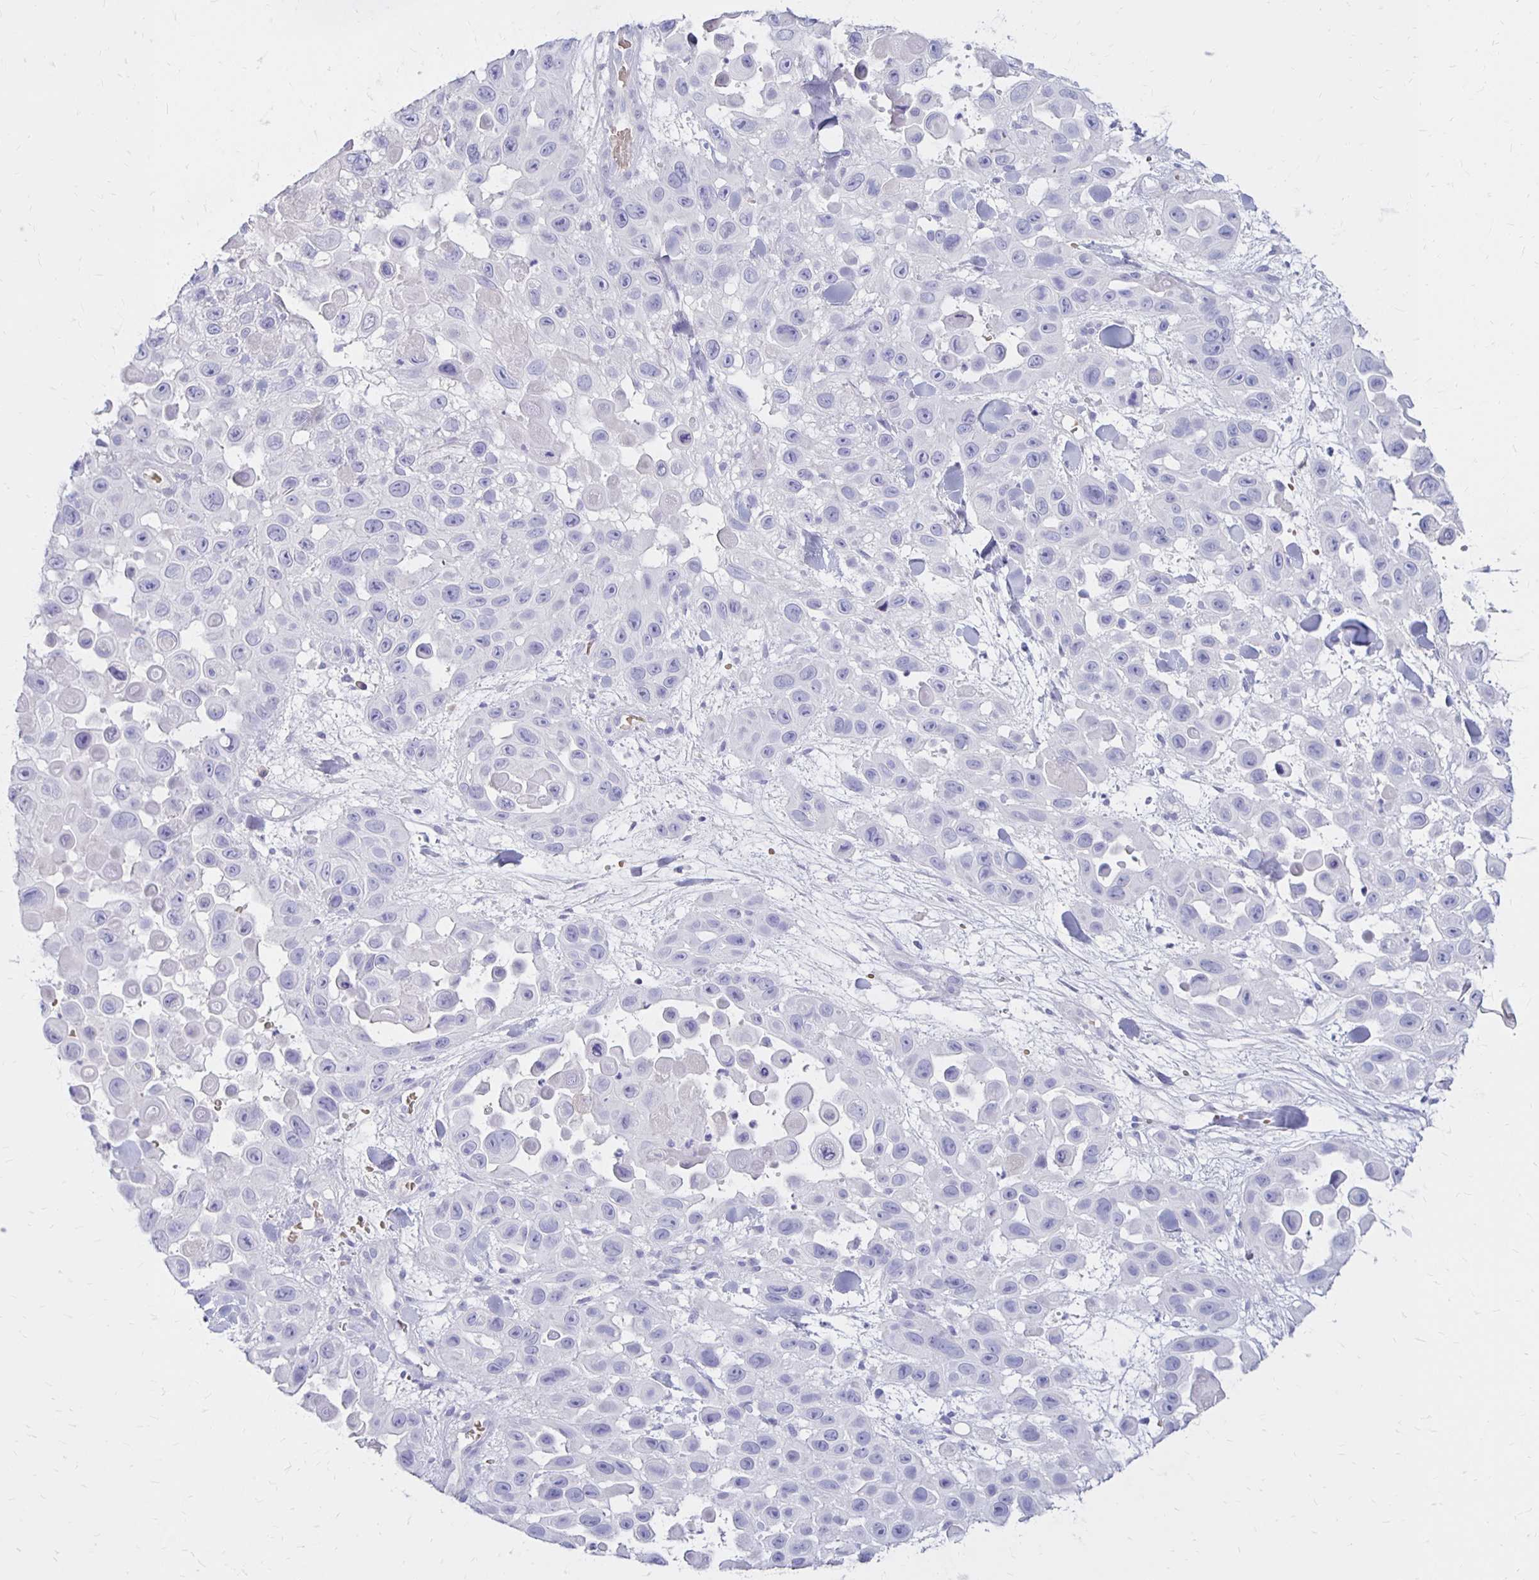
{"staining": {"intensity": "negative", "quantity": "none", "location": "none"}, "tissue": "skin cancer", "cell_type": "Tumor cells", "image_type": "cancer", "snomed": [{"axis": "morphology", "description": "Squamous cell carcinoma, NOS"}, {"axis": "topography", "description": "Skin"}], "caption": "Skin cancer was stained to show a protein in brown. There is no significant positivity in tumor cells. (DAB IHC visualized using brightfield microscopy, high magnification).", "gene": "FNTB", "patient": {"sex": "male", "age": 81}}